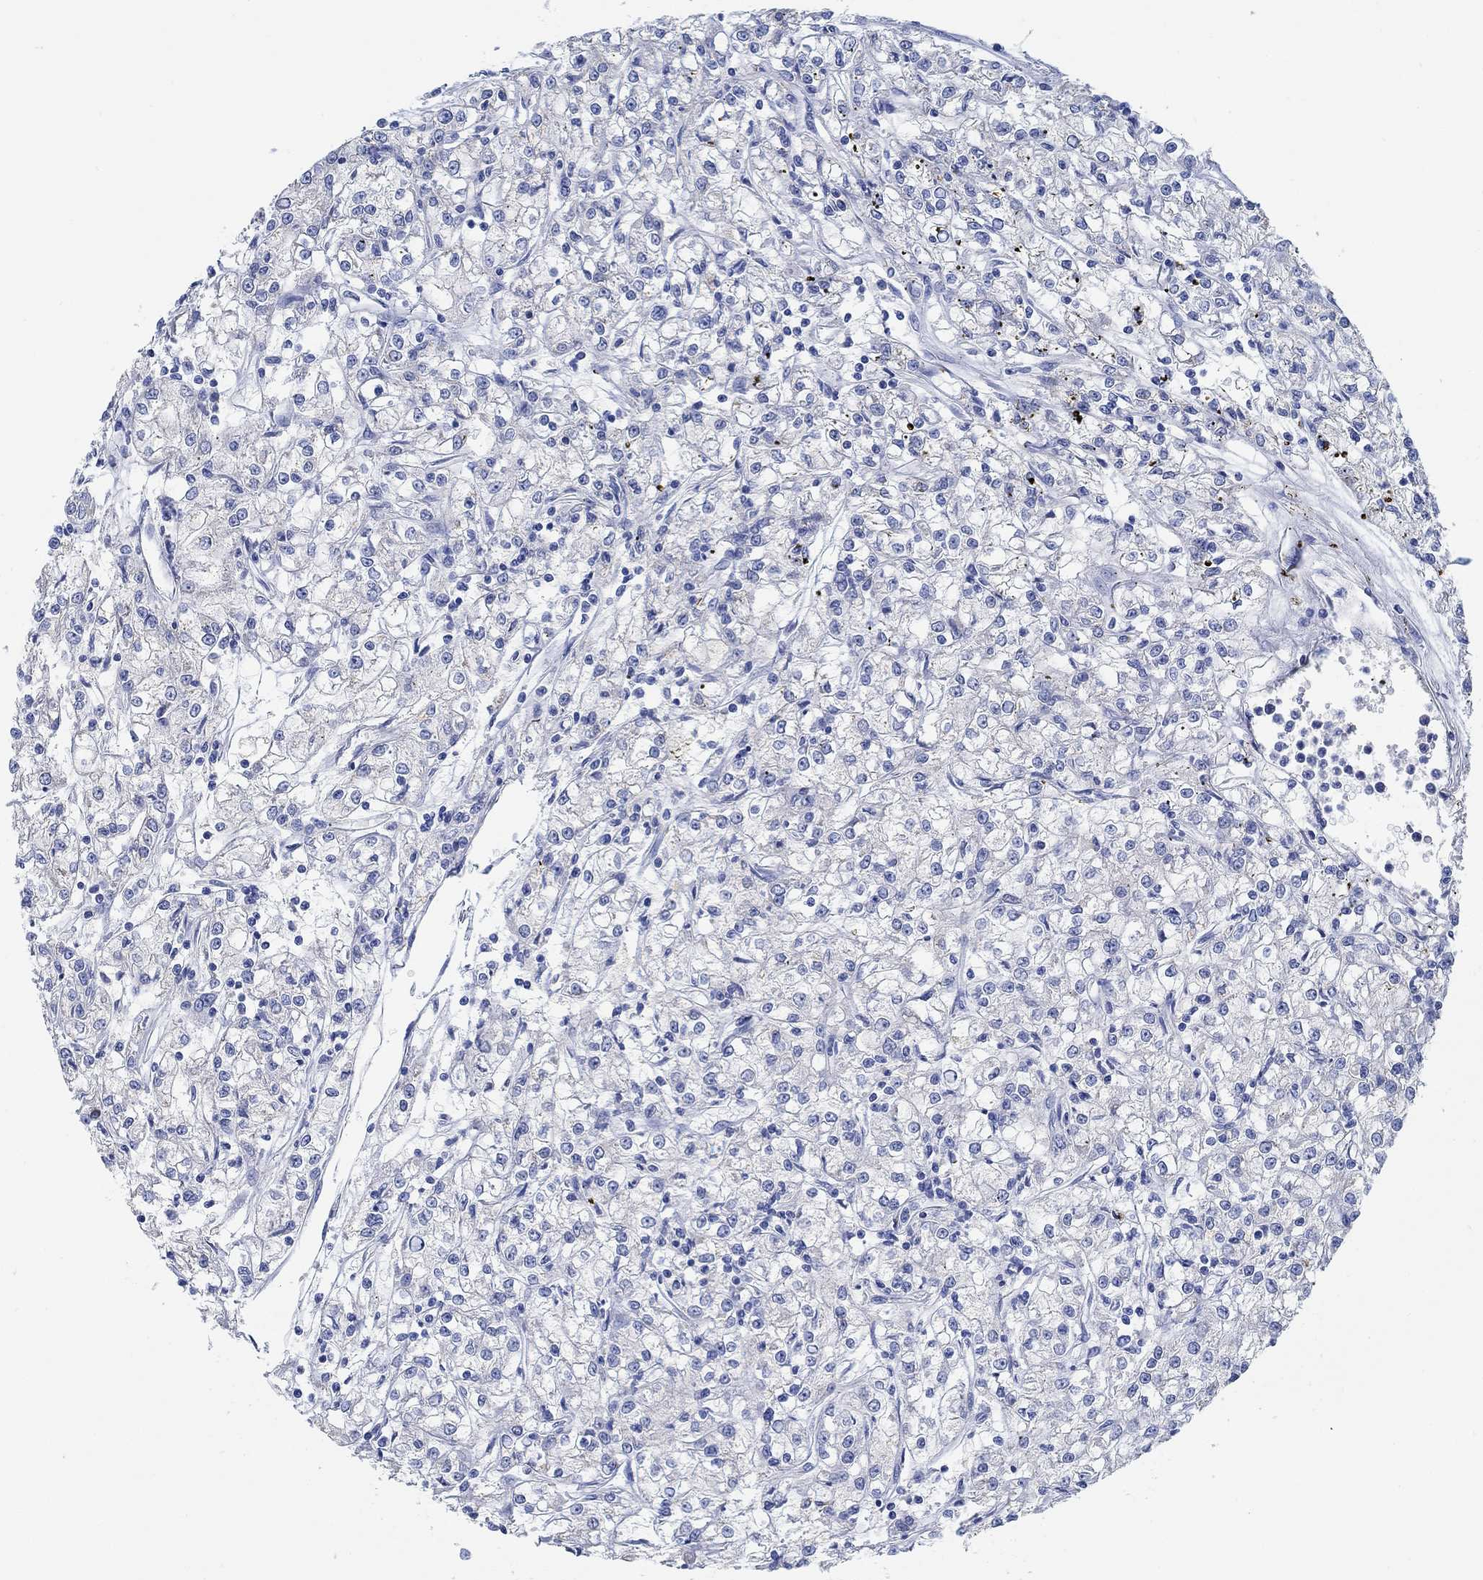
{"staining": {"intensity": "negative", "quantity": "none", "location": "none"}, "tissue": "renal cancer", "cell_type": "Tumor cells", "image_type": "cancer", "snomed": [{"axis": "morphology", "description": "Adenocarcinoma, NOS"}, {"axis": "topography", "description": "Kidney"}], "caption": "High magnification brightfield microscopy of renal cancer stained with DAB (3,3'-diaminobenzidine) (brown) and counterstained with hematoxylin (blue): tumor cells show no significant positivity.", "gene": "PPP1R17", "patient": {"sex": "female", "age": 59}}